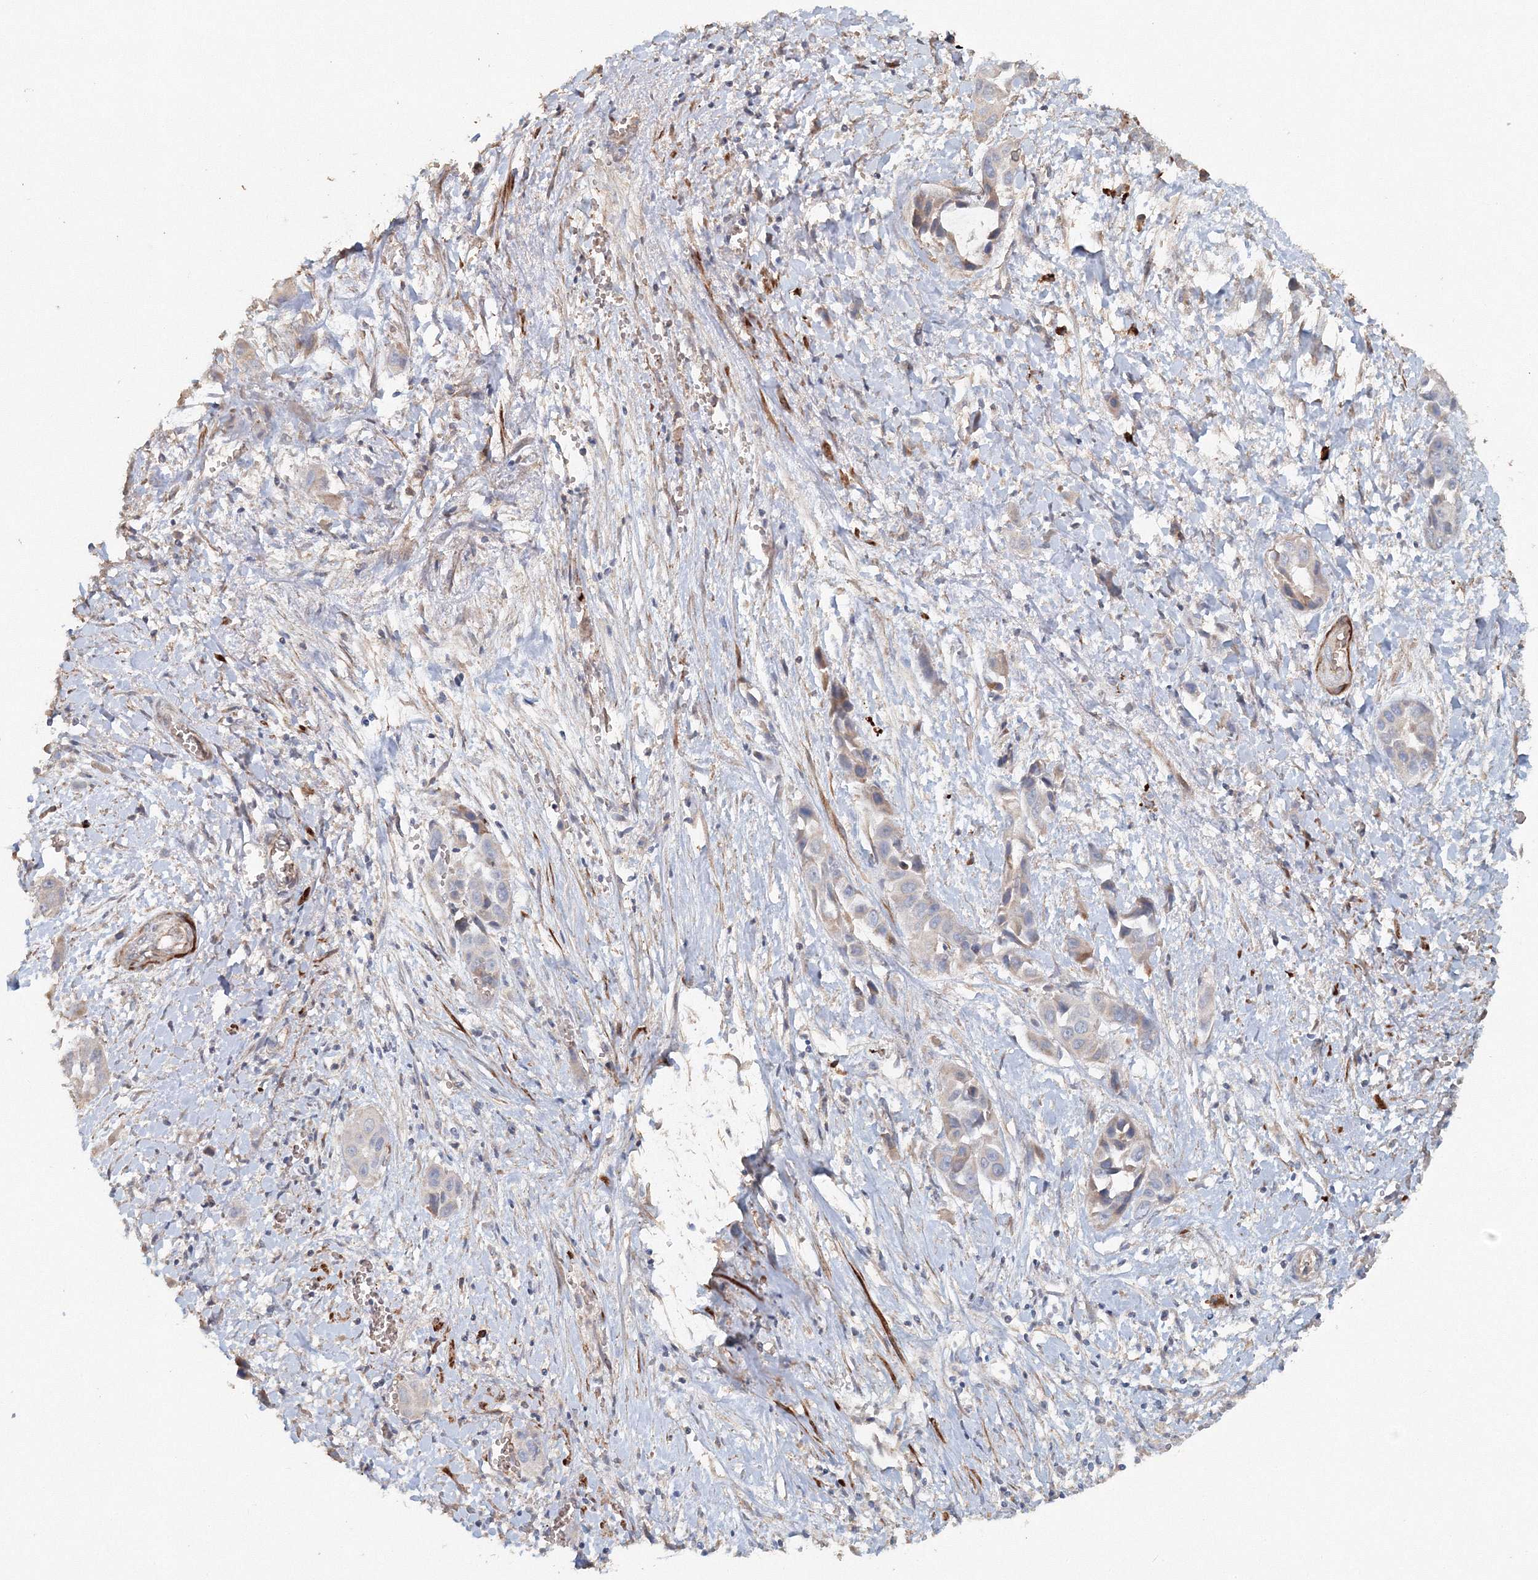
{"staining": {"intensity": "negative", "quantity": "none", "location": "none"}, "tissue": "liver cancer", "cell_type": "Tumor cells", "image_type": "cancer", "snomed": [{"axis": "morphology", "description": "Cholangiocarcinoma"}, {"axis": "topography", "description": "Liver"}], "caption": "This micrograph is of liver cancer (cholangiocarcinoma) stained with immunohistochemistry to label a protein in brown with the nuclei are counter-stained blue. There is no positivity in tumor cells.", "gene": "NALF2", "patient": {"sex": "female", "age": 52}}